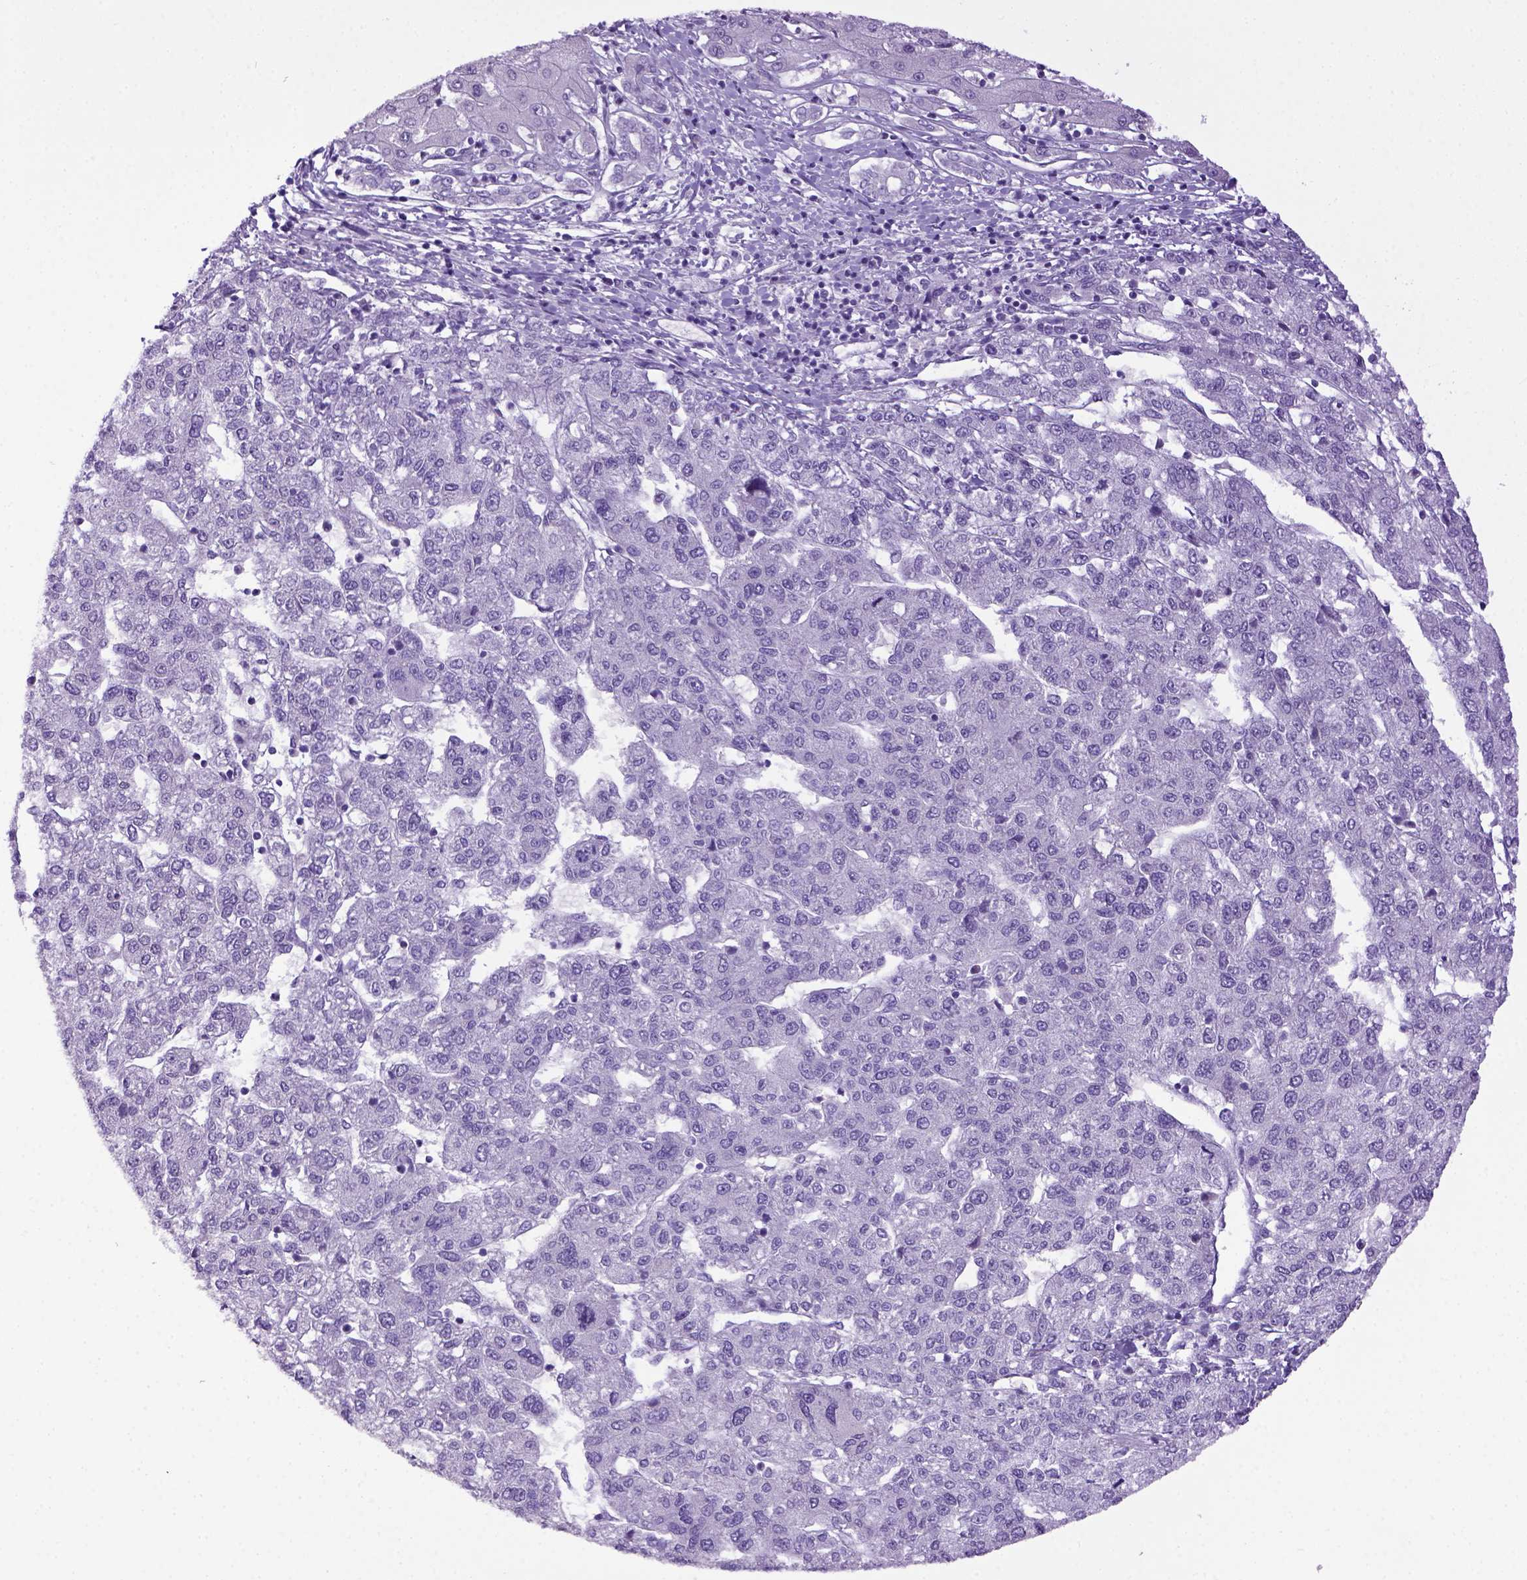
{"staining": {"intensity": "negative", "quantity": "none", "location": "none"}, "tissue": "liver cancer", "cell_type": "Tumor cells", "image_type": "cancer", "snomed": [{"axis": "morphology", "description": "Carcinoma, Hepatocellular, NOS"}, {"axis": "topography", "description": "Liver"}], "caption": "DAB (3,3'-diaminobenzidine) immunohistochemical staining of liver hepatocellular carcinoma displays no significant staining in tumor cells.", "gene": "ITIH4", "patient": {"sex": "male", "age": 56}}